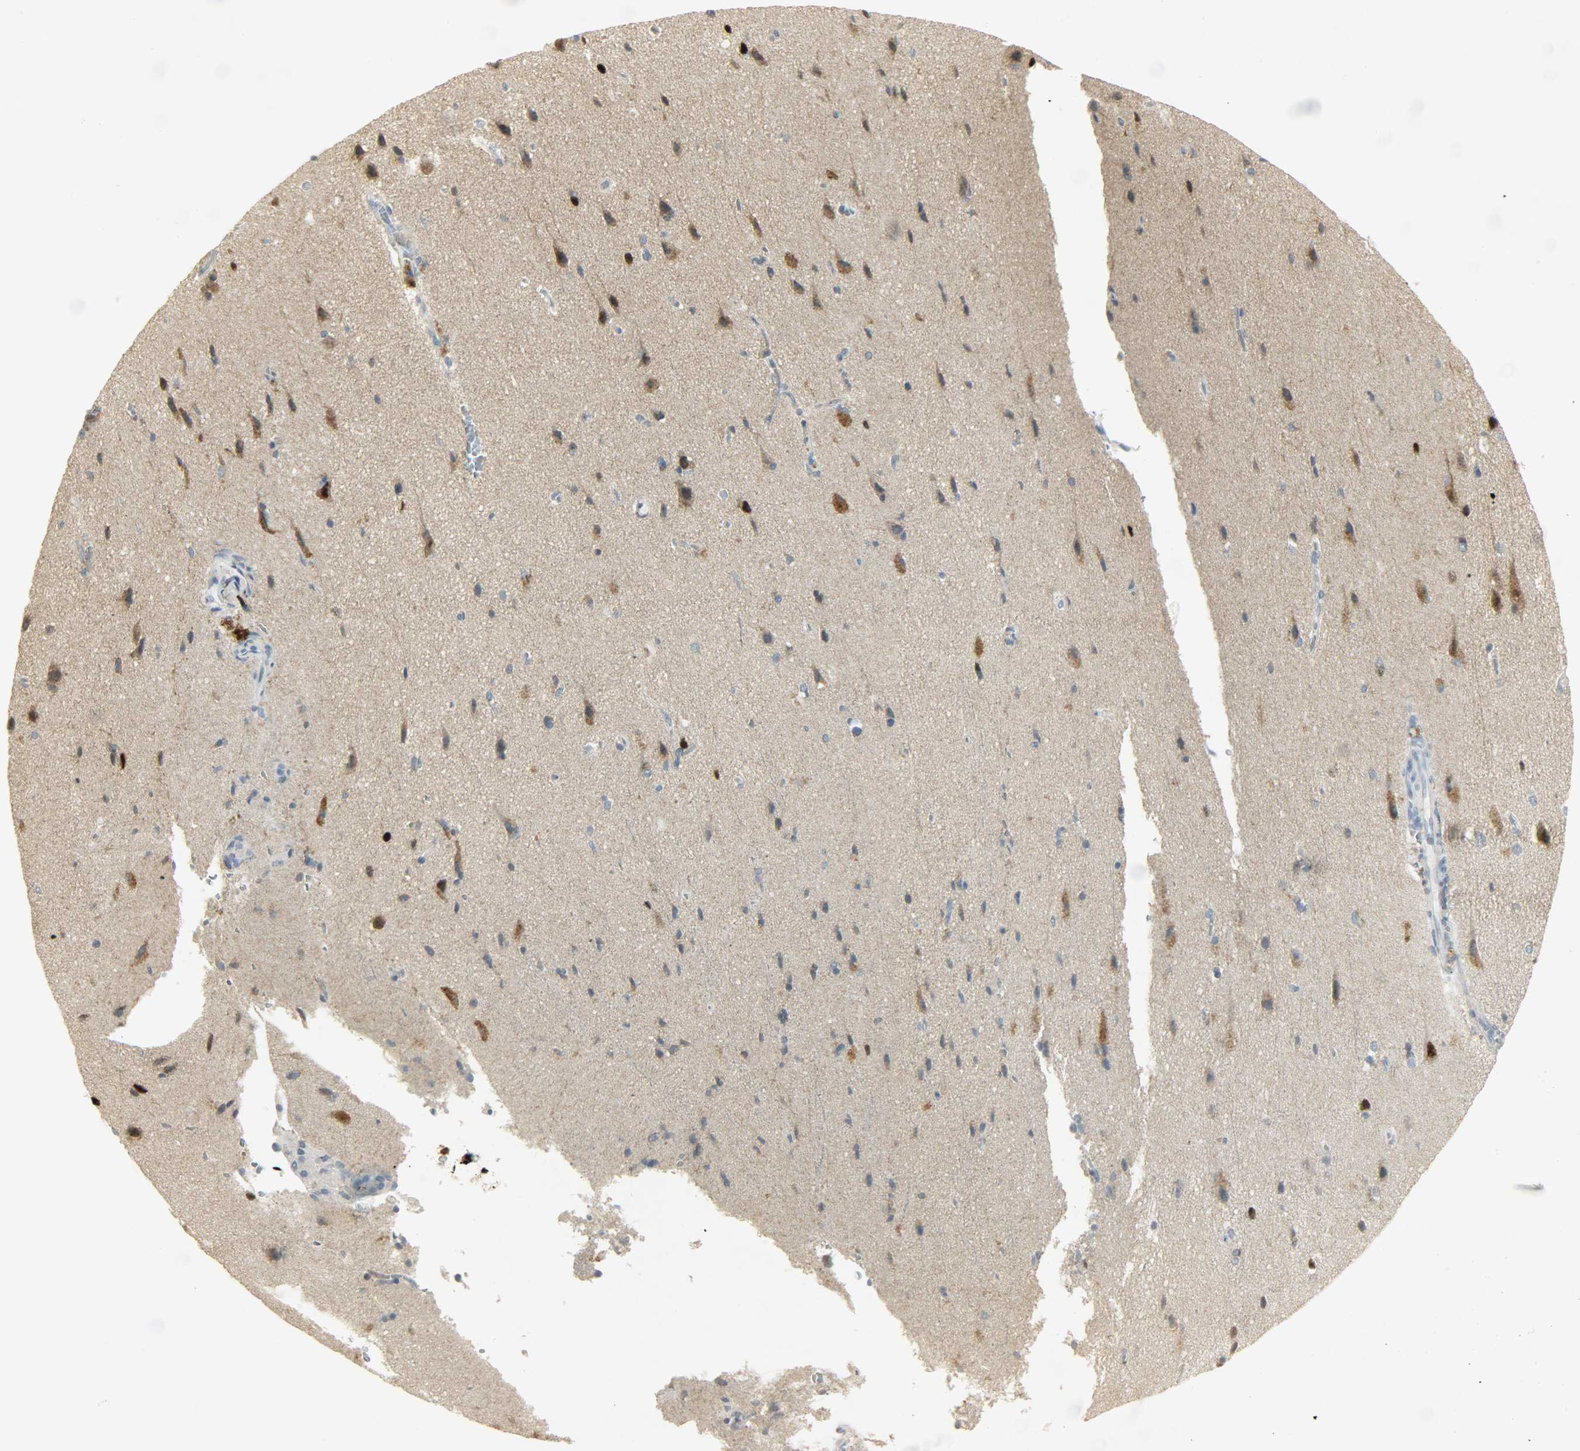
{"staining": {"intensity": "negative", "quantity": "none", "location": "none"}, "tissue": "cerebral cortex", "cell_type": "Endothelial cells", "image_type": "normal", "snomed": [{"axis": "morphology", "description": "Normal tissue, NOS"}, {"axis": "topography", "description": "Cerebral cortex"}], "caption": "Immunohistochemistry of benign cerebral cortex demonstrates no positivity in endothelial cells. (DAB IHC with hematoxylin counter stain).", "gene": "CAMK4", "patient": {"sex": "male", "age": 62}}